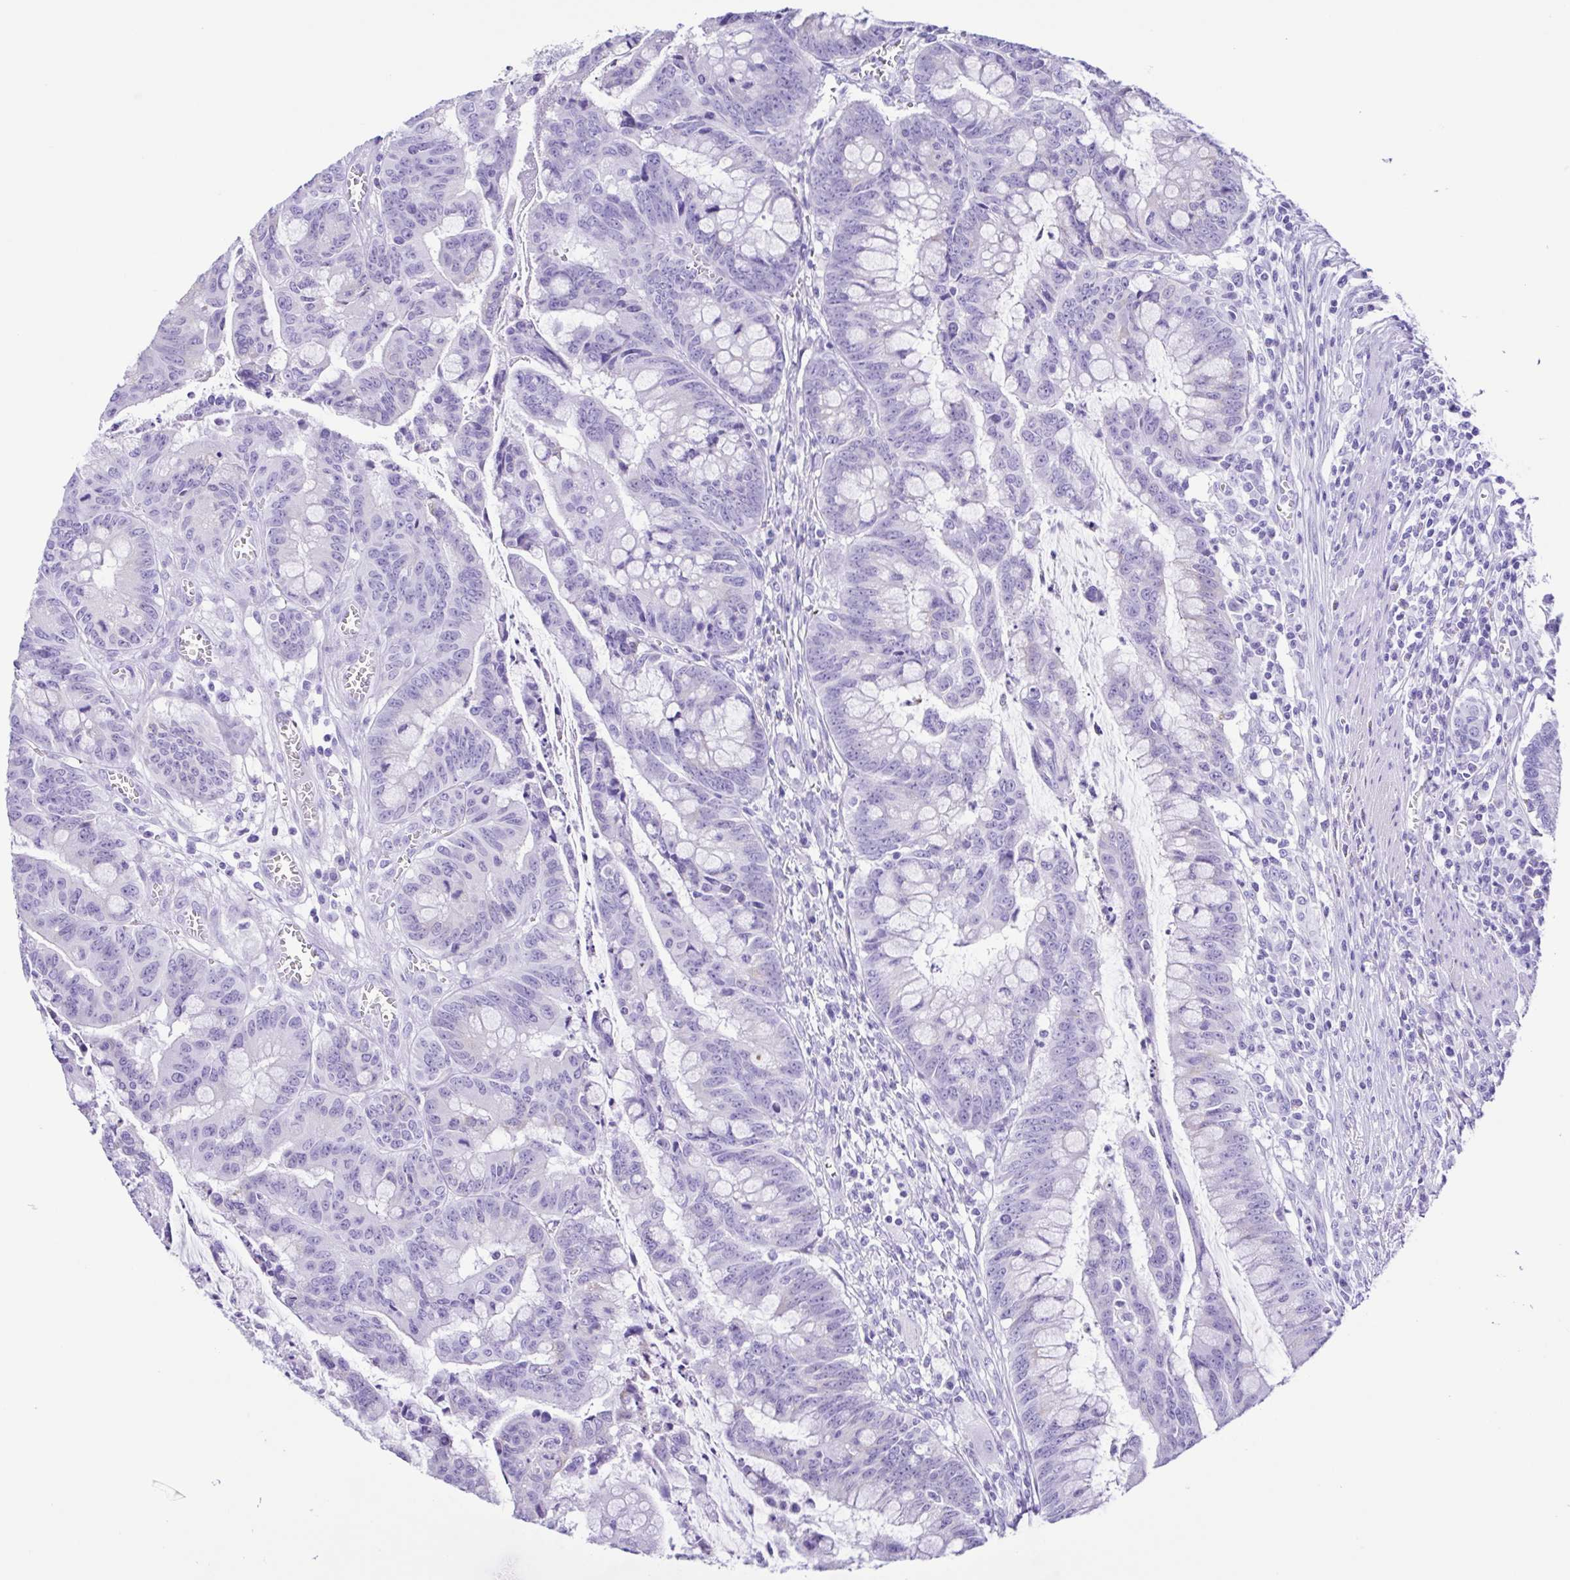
{"staining": {"intensity": "negative", "quantity": "none", "location": "none"}, "tissue": "colorectal cancer", "cell_type": "Tumor cells", "image_type": "cancer", "snomed": [{"axis": "morphology", "description": "Adenocarcinoma, NOS"}, {"axis": "topography", "description": "Colon"}], "caption": "Colorectal cancer was stained to show a protein in brown. There is no significant positivity in tumor cells. Nuclei are stained in blue.", "gene": "ERP27", "patient": {"sex": "male", "age": 62}}